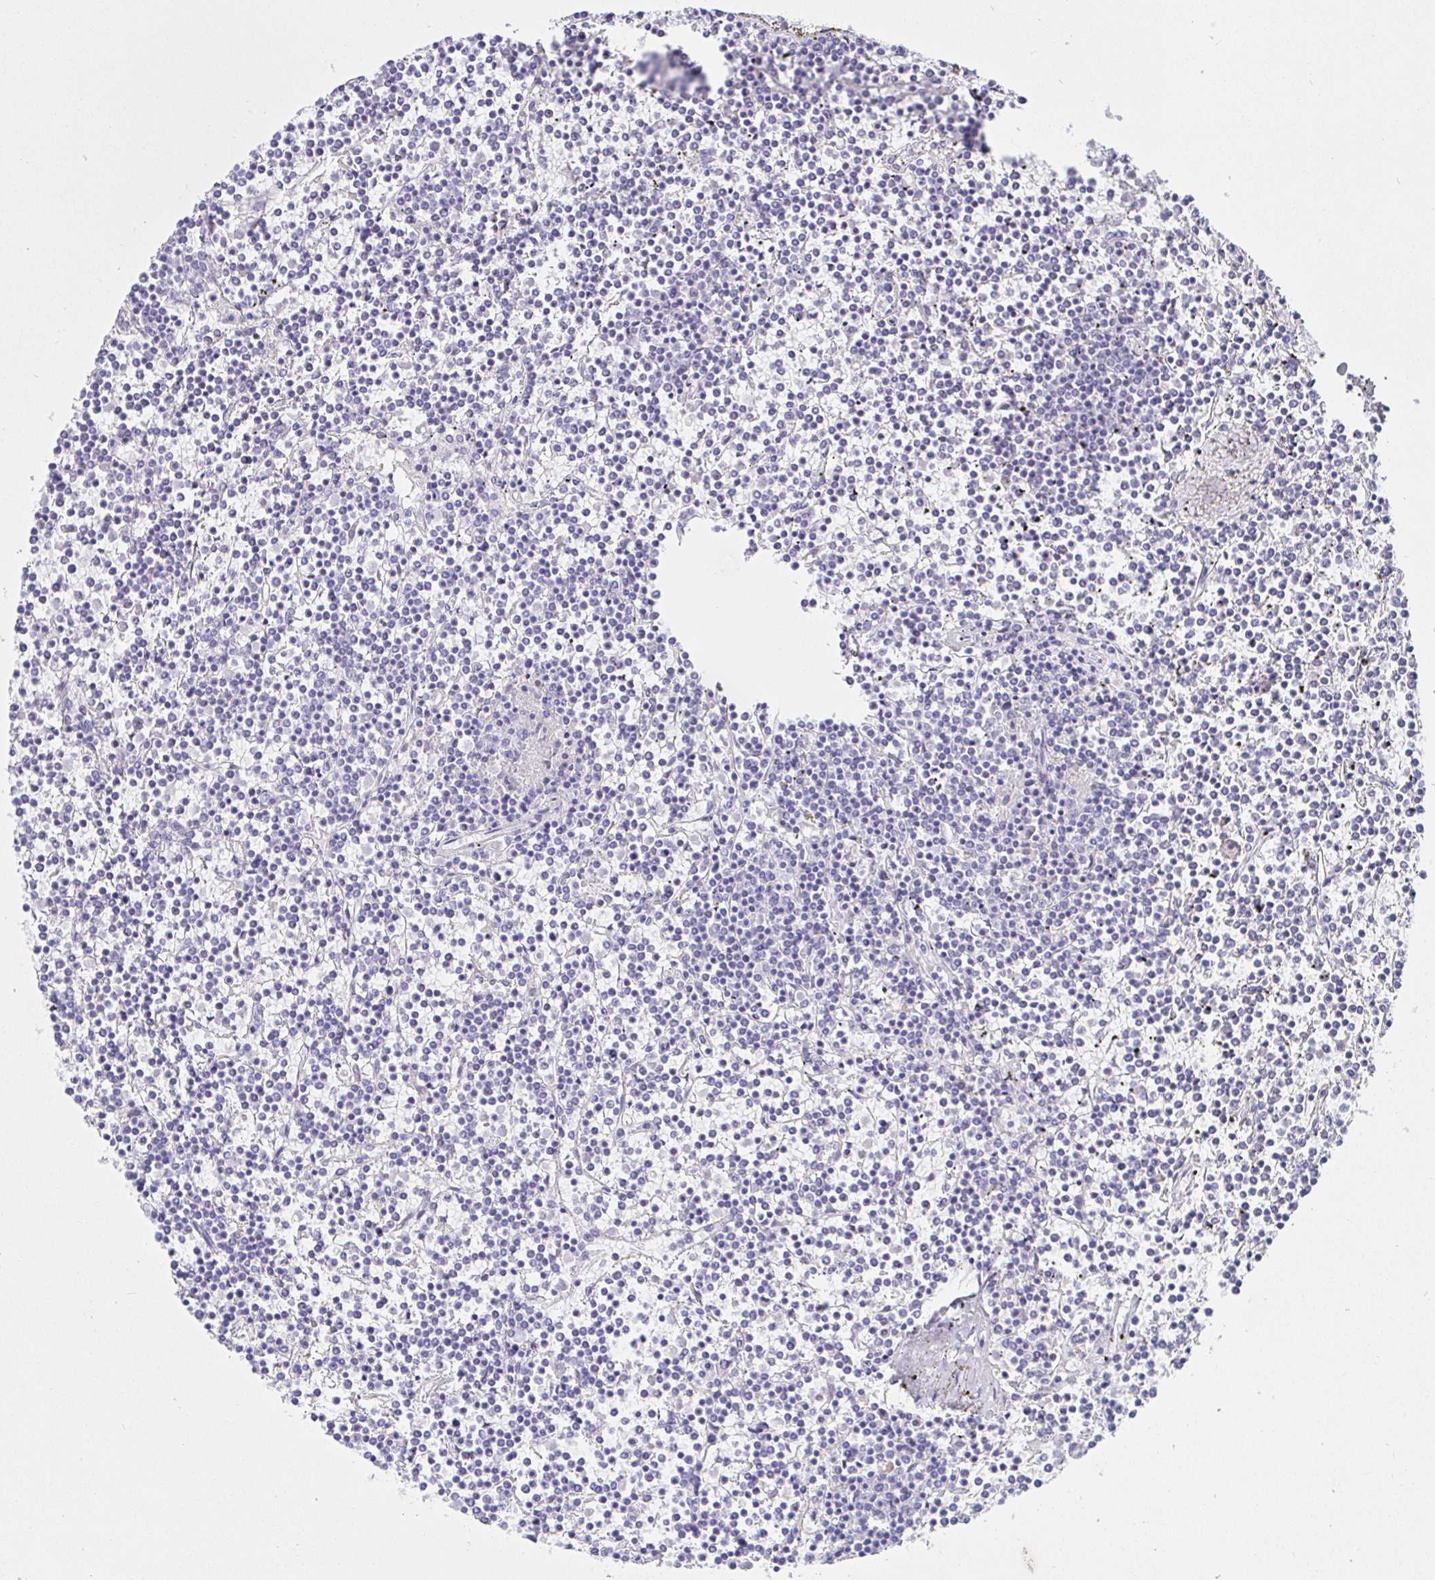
{"staining": {"intensity": "negative", "quantity": "none", "location": "none"}, "tissue": "lymphoma", "cell_type": "Tumor cells", "image_type": "cancer", "snomed": [{"axis": "morphology", "description": "Malignant lymphoma, non-Hodgkin's type, Low grade"}, {"axis": "topography", "description": "Spleen"}], "caption": "There is no significant expression in tumor cells of malignant lymphoma, non-Hodgkin's type (low-grade). Brightfield microscopy of immunohistochemistry stained with DAB (3,3'-diaminobenzidine) (brown) and hematoxylin (blue), captured at high magnification.", "gene": "SAA4", "patient": {"sex": "female", "age": 19}}